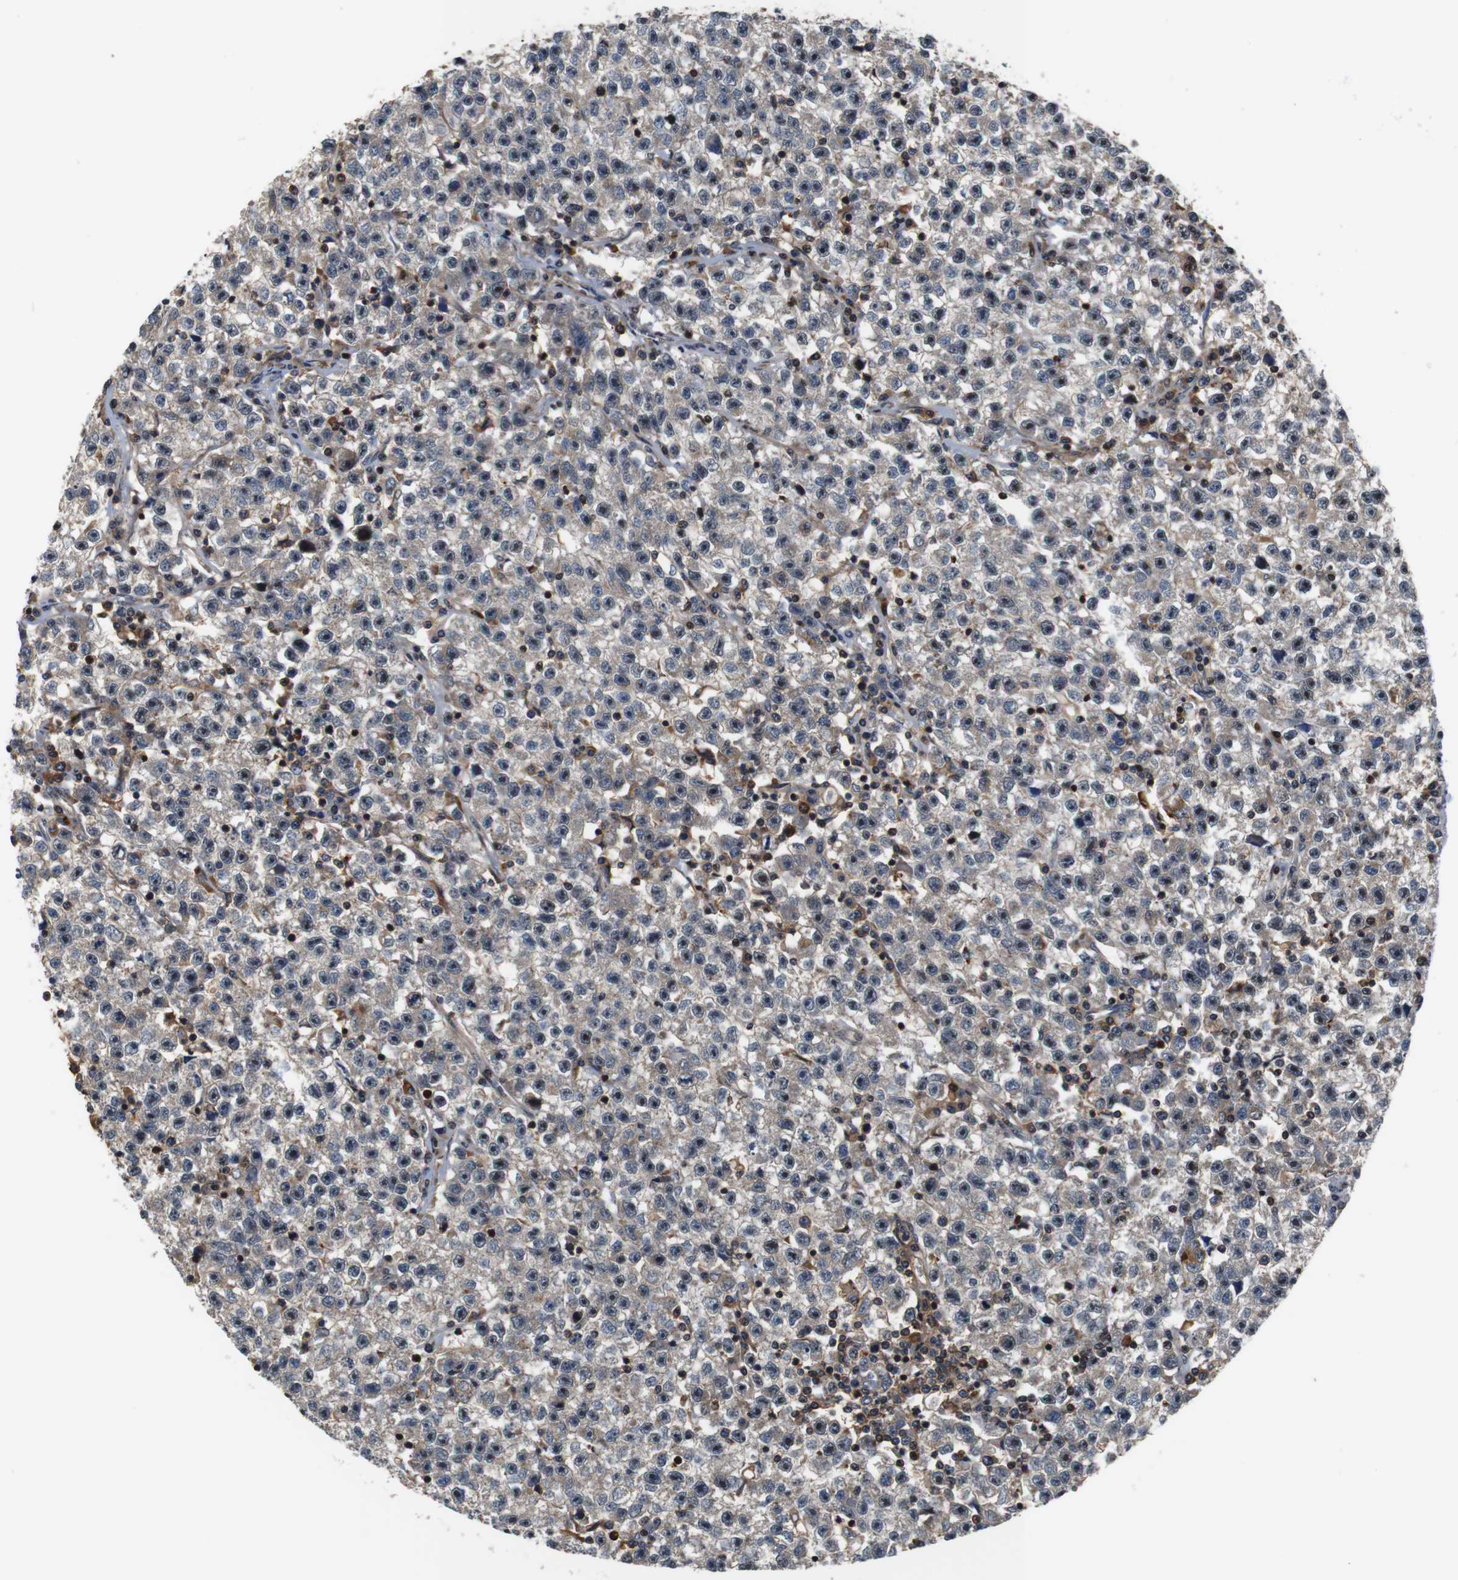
{"staining": {"intensity": "strong", "quantity": "25%-75%", "location": "cytoplasmic/membranous,nuclear"}, "tissue": "testis cancer", "cell_type": "Tumor cells", "image_type": "cancer", "snomed": [{"axis": "morphology", "description": "Seminoma, NOS"}, {"axis": "topography", "description": "Testis"}], "caption": "Strong cytoplasmic/membranous and nuclear expression is appreciated in approximately 25%-75% of tumor cells in testis seminoma.", "gene": "LRP4", "patient": {"sex": "male", "age": 22}}